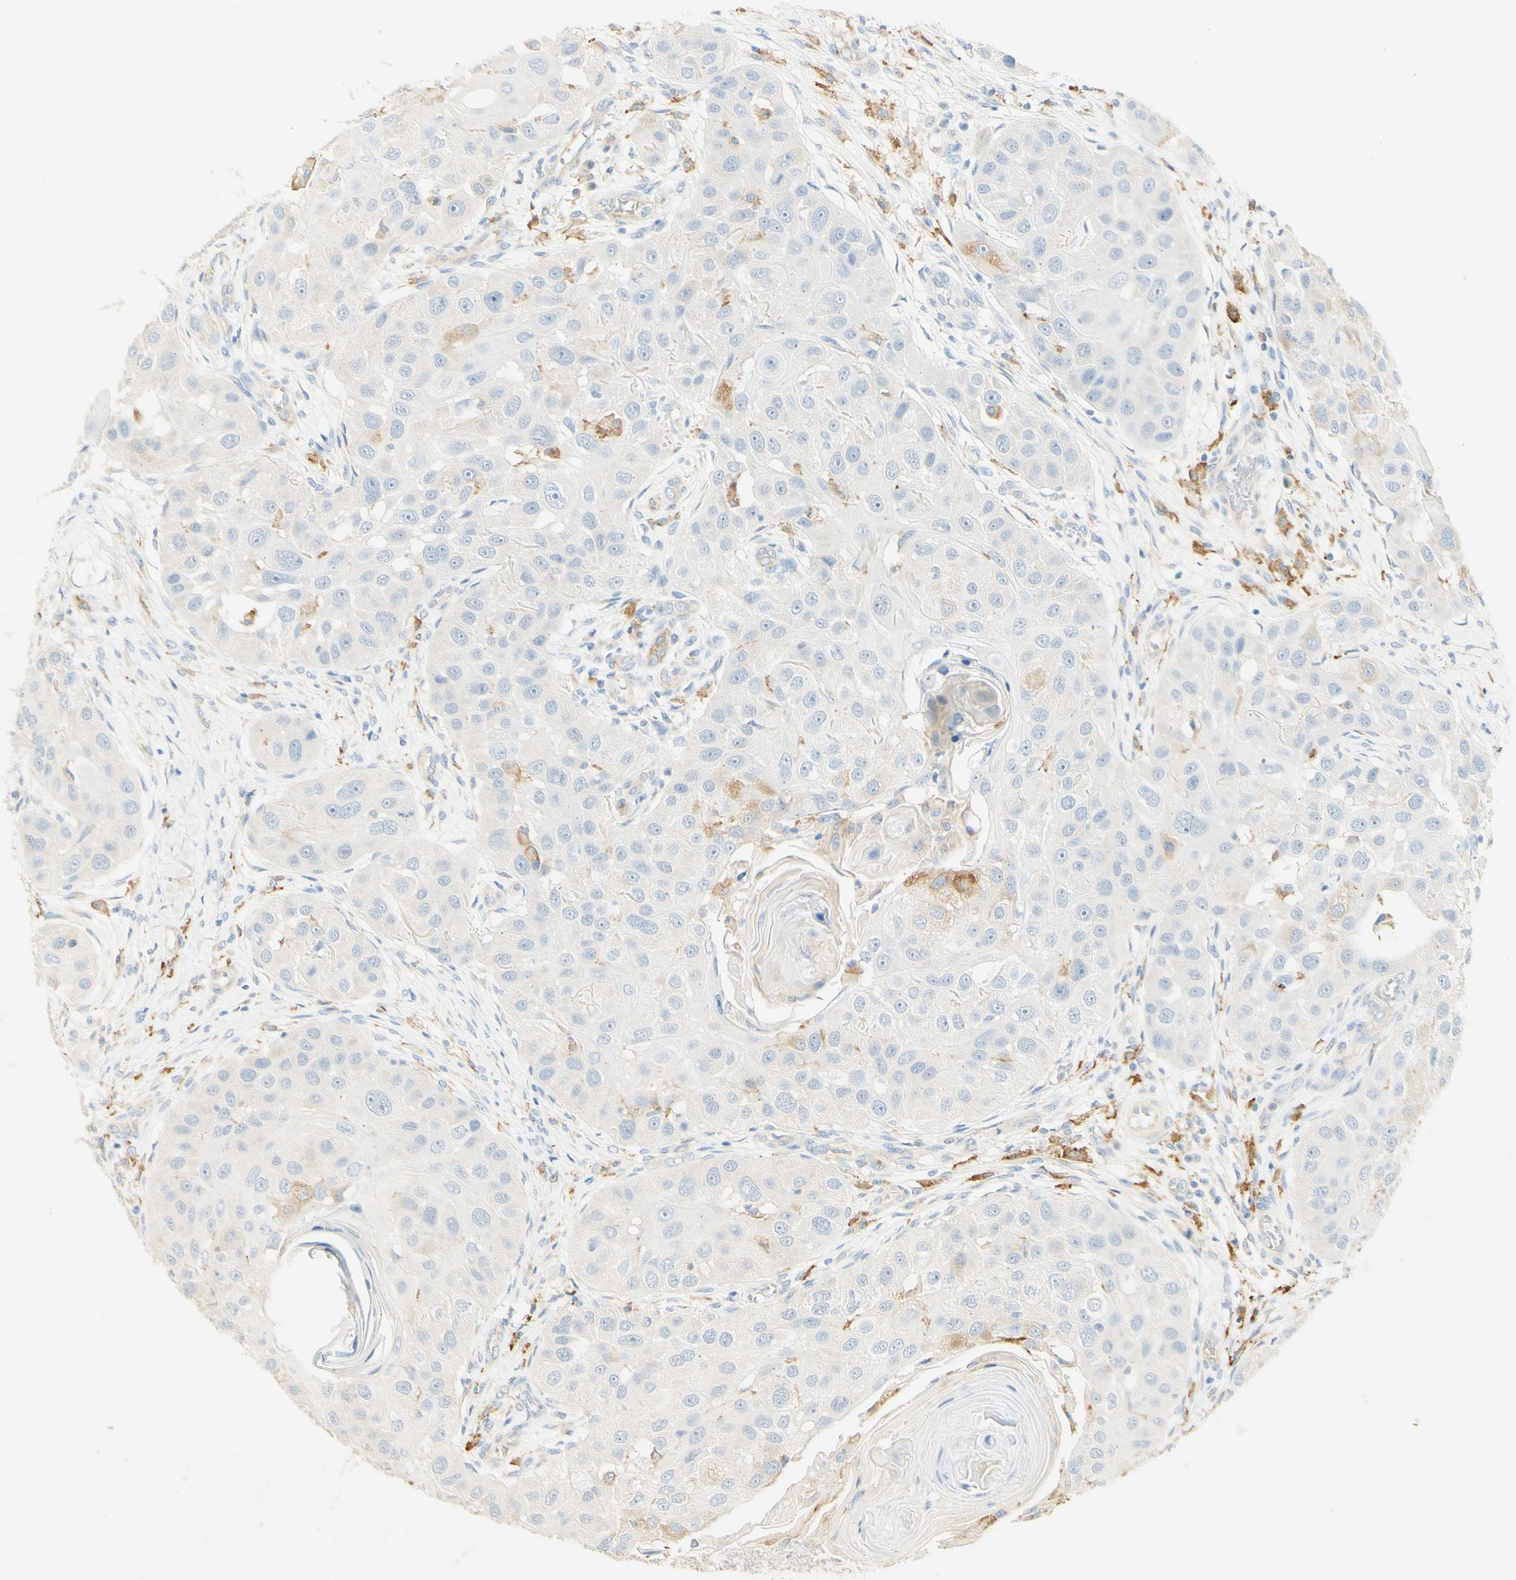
{"staining": {"intensity": "moderate", "quantity": "<25%", "location": "cytoplasmic/membranous"}, "tissue": "head and neck cancer", "cell_type": "Tumor cells", "image_type": "cancer", "snomed": [{"axis": "morphology", "description": "Normal tissue, NOS"}, {"axis": "morphology", "description": "Squamous cell carcinoma, NOS"}, {"axis": "topography", "description": "Skeletal muscle"}, {"axis": "topography", "description": "Head-Neck"}], "caption": "Protein staining displays moderate cytoplasmic/membranous positivity in approximately <25% of tumor cells in head and neck squamous cell carcinoma.", "gene": "FCGRT", "patient": {"sex": "male", "age": 51}}